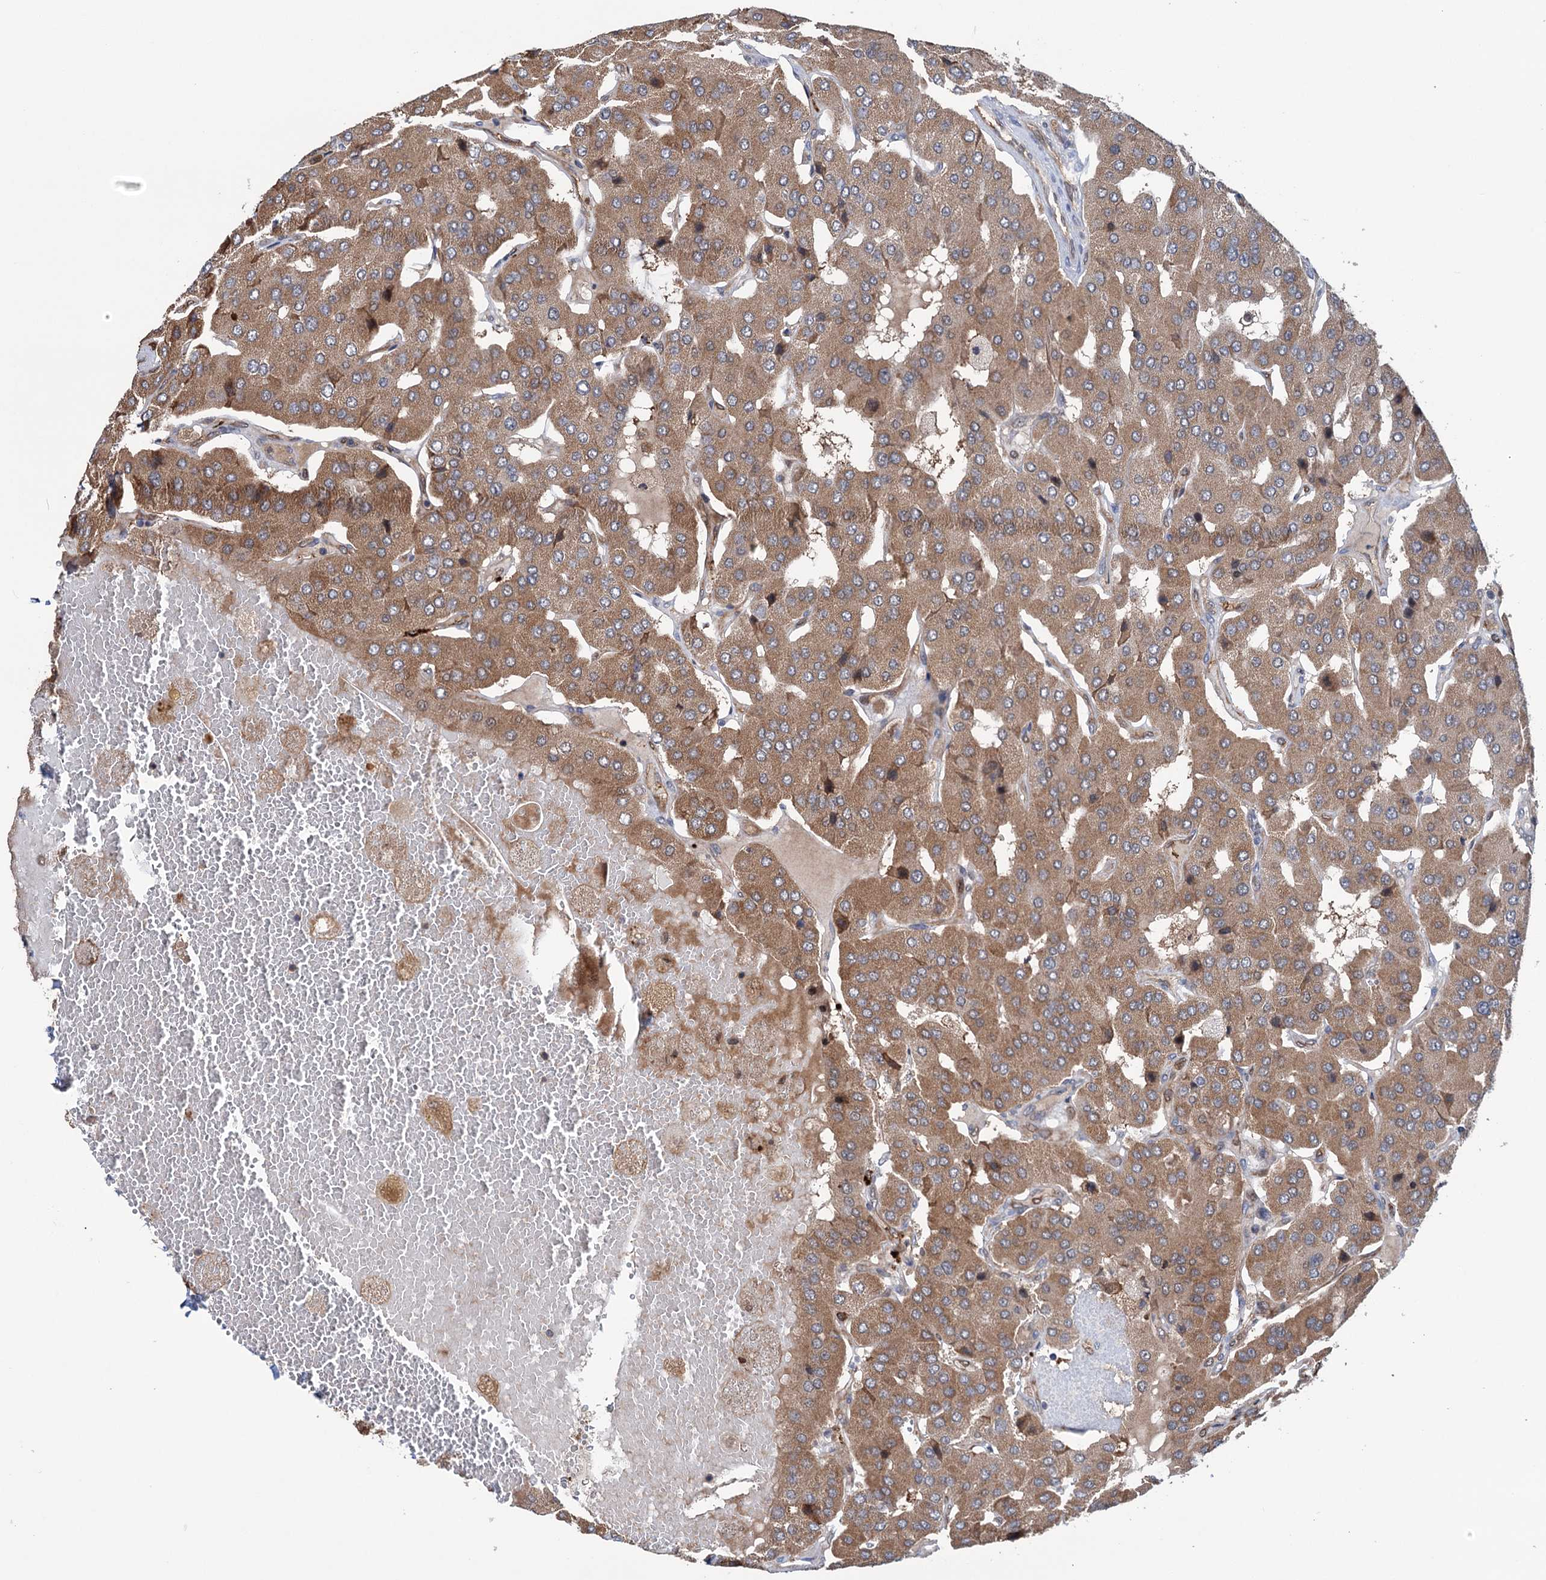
{"staining": {"intensity": "moderate", "quantity": ">75%", "location": "cytoplasmic/membranous"}, "tissue": "parathyroid gland", "cell_type": "Glandular cells", "image_type": "normal", "snomed": [{"axis": "morphology", "description": "Normal tissue, NOS"}, {"axis": "morphology", "description": "Adenoma, NOS"}, {"axis": "topography", "description": "Parathyroid gland"}], "caption": "Protein expression by IHC exhibits moderate cytoplasmic/membranous expression in about >75% of glandular cells in normal parathyroid gland. Nuclei are stained in blue.", "gene": "NCAPD2", "patient": {"sex": "female", "age": 86}}